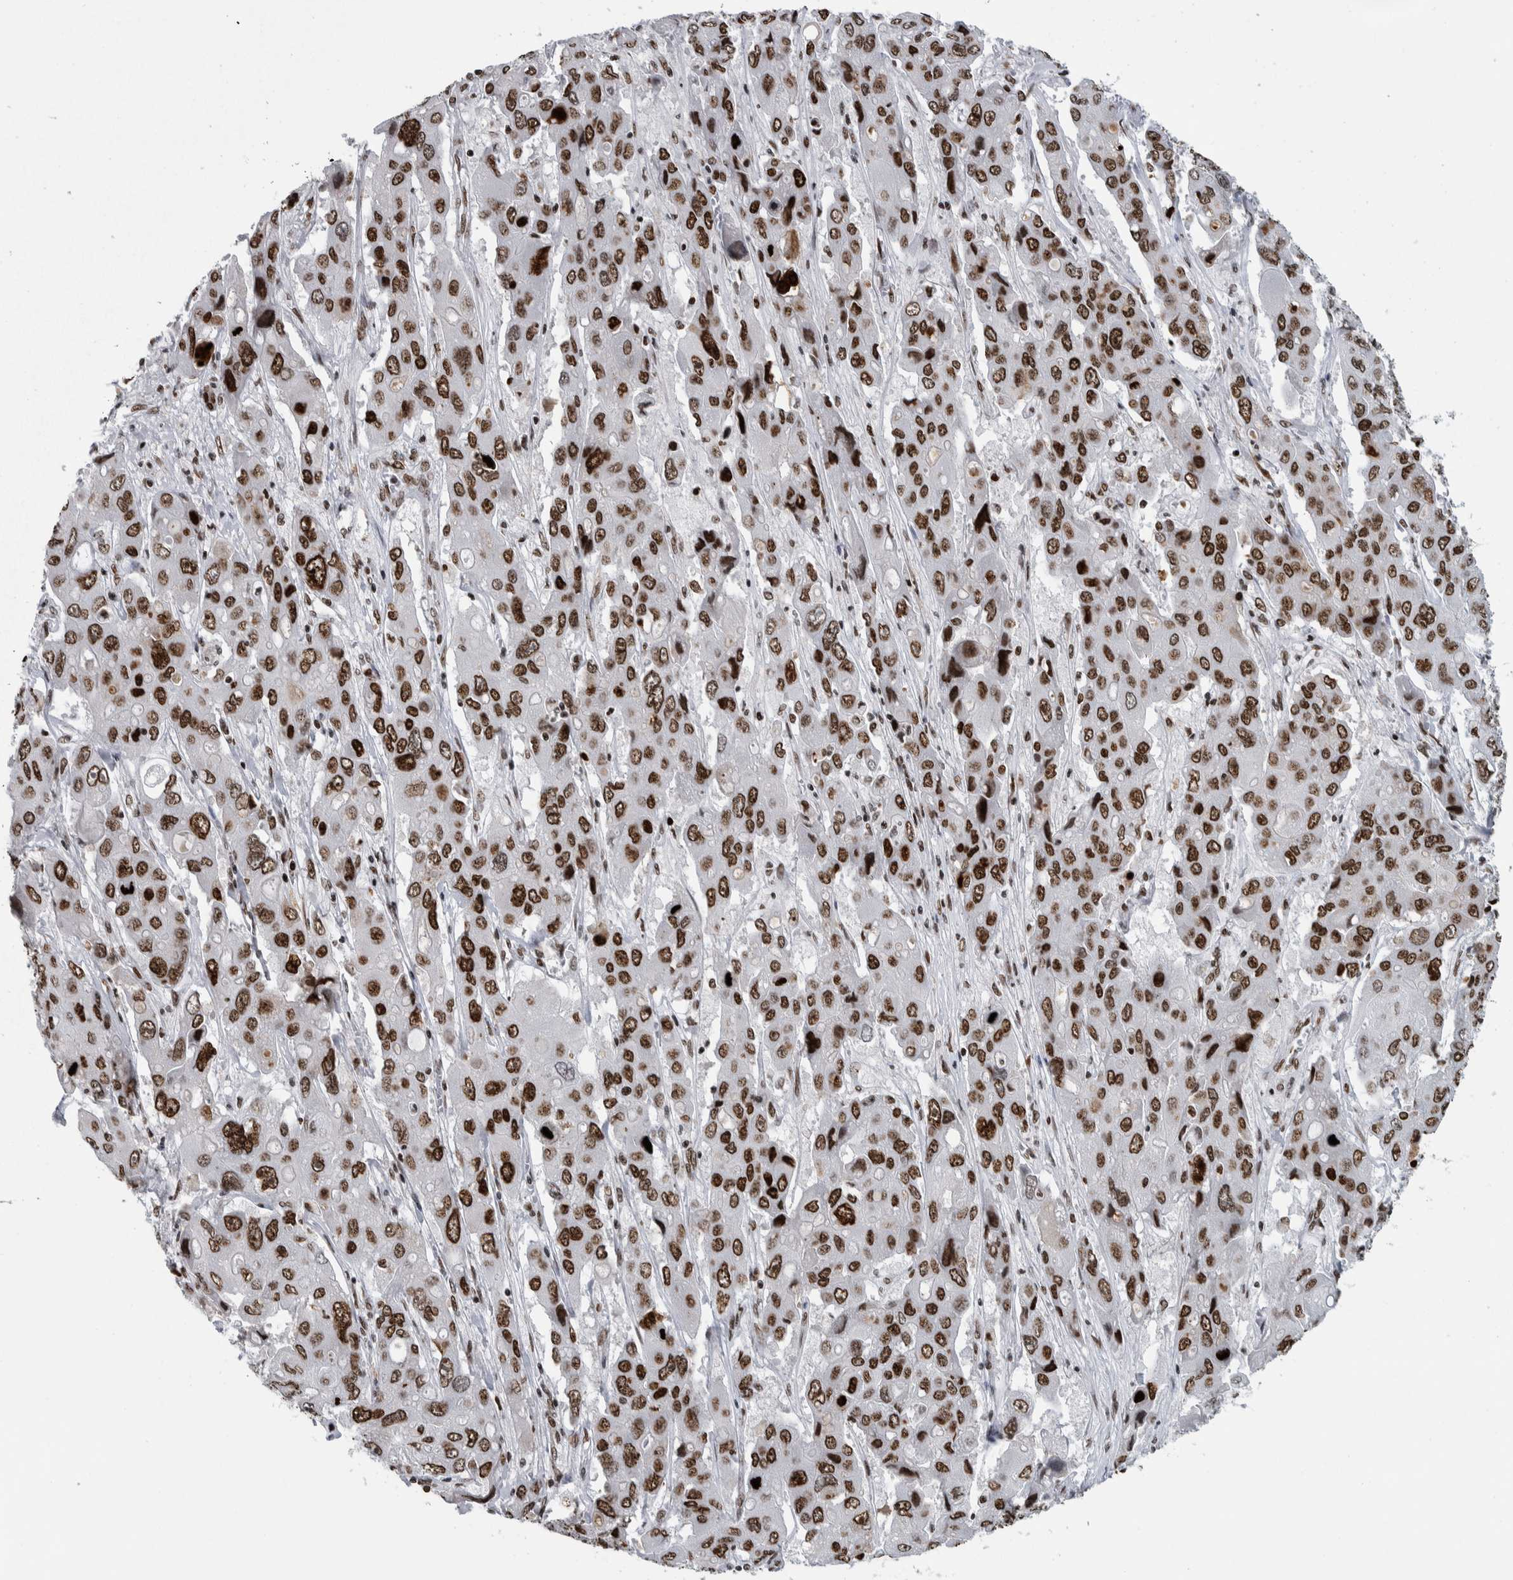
{"staining": {"intensity": "strong", "quantity": ">75%", "location": "nuclear"}, "tissue": "liver cancer", "cell_type": "Tumor cells", "image_type": "cancer", "snomed": [{"axis": "morphology", "description": "Cholangiocarcinoma"}, {"axis": "topography", "description": "Liver"}], "caption": "The micrograph shows a brown stain indicating the presence of a protein in the nuclear of tumor cells in liver cancer (cholangiocarcinoma).", "gene": "TOP2B", "patient": {"sex": "male", "age": 67}}